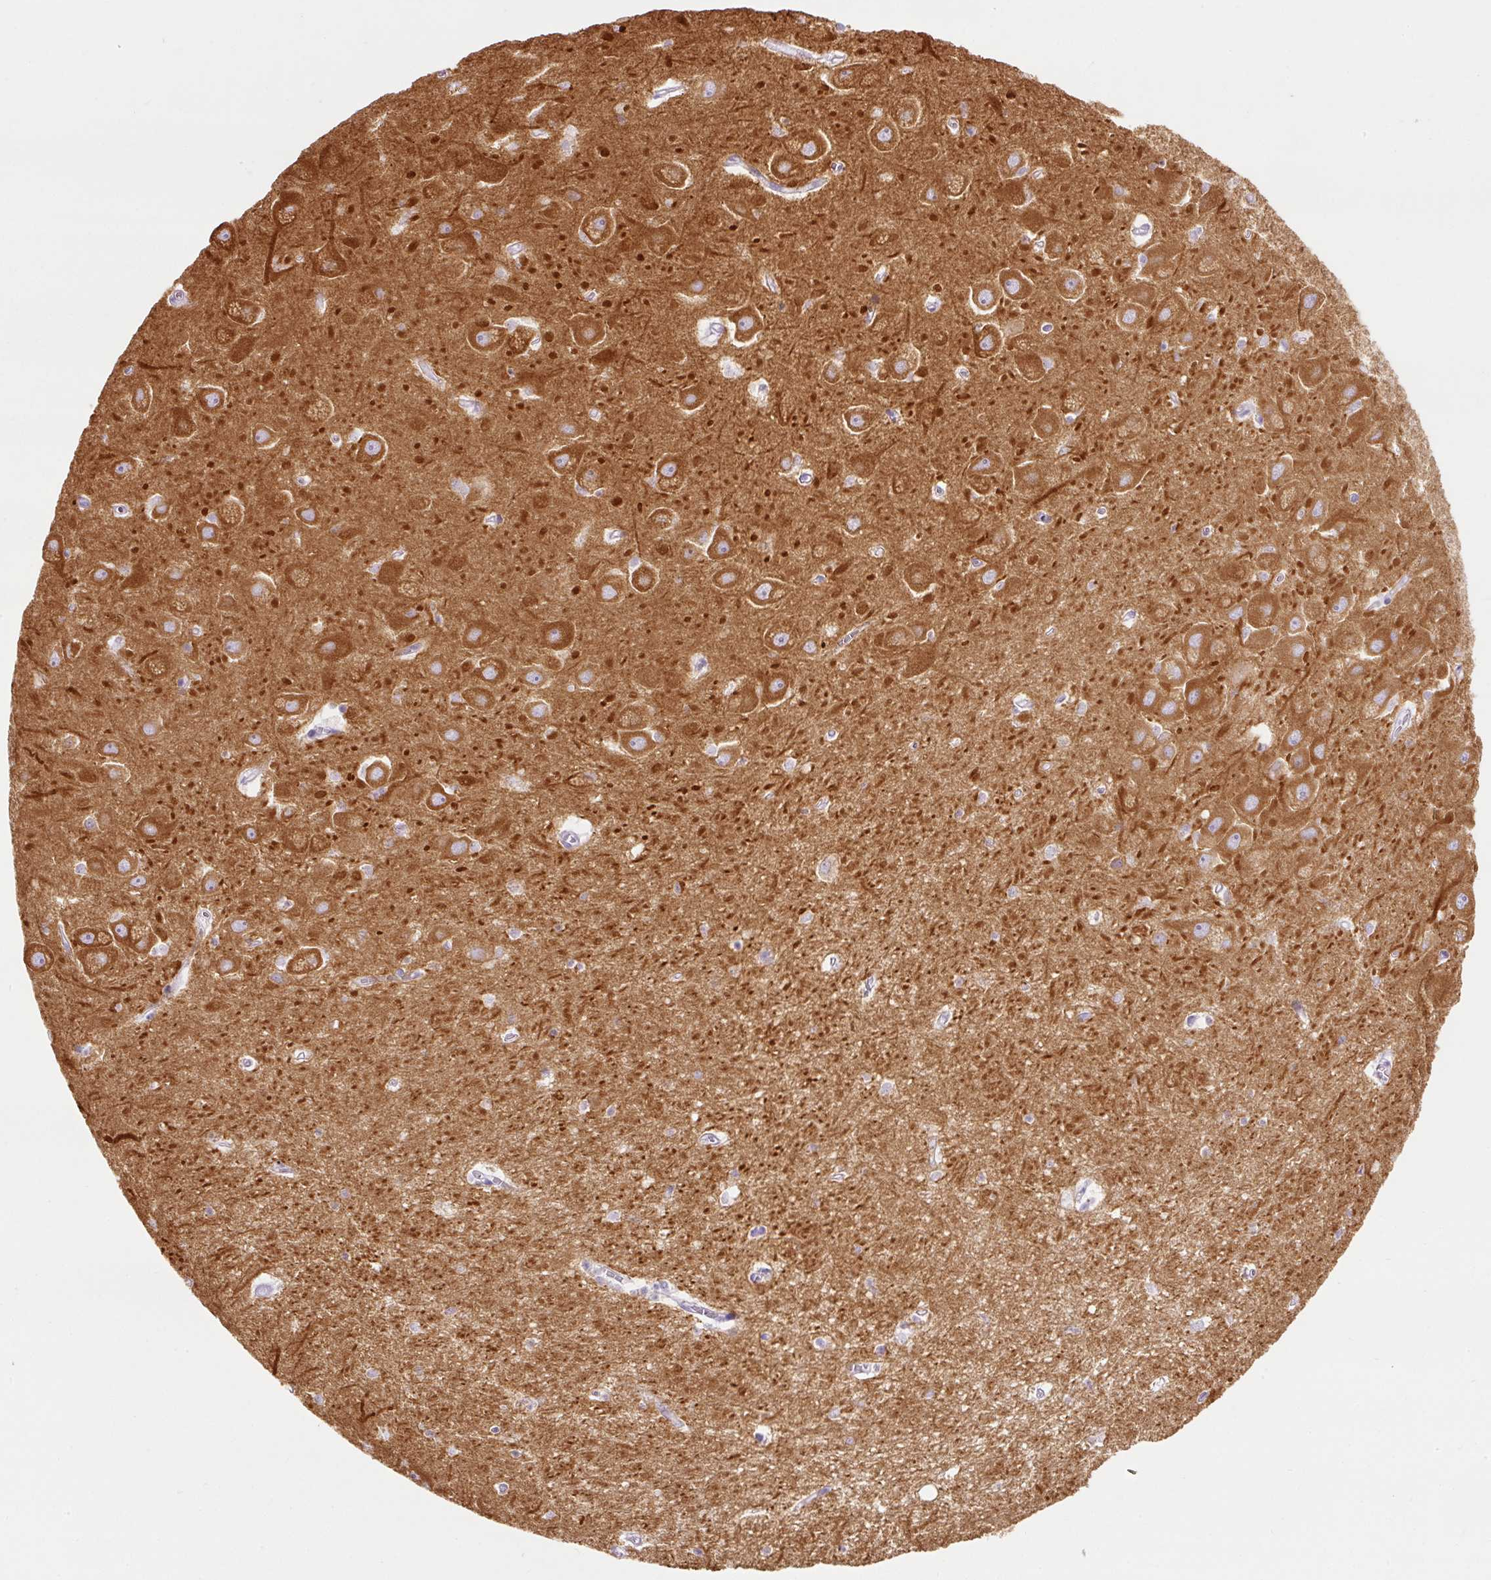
{"staining": {"intensity": "negative", "quantity": "none", "location": "none"}, "tissue": "hippocampus", "cell_type": "Glial cells", "image_type": "normal", "snomed": [{"axis": "morphology", "description": "Normal tissue, NOS"}, {"axis": "topography", "description": "Hippocampus"}], "caption": "An immunohistochemistry photomicrograph of benign hippocampus is shown. There is no staining in glial cells of hippocampus.", "gene": "DNM1", "patient": {"sex": "female", "age": 64}}